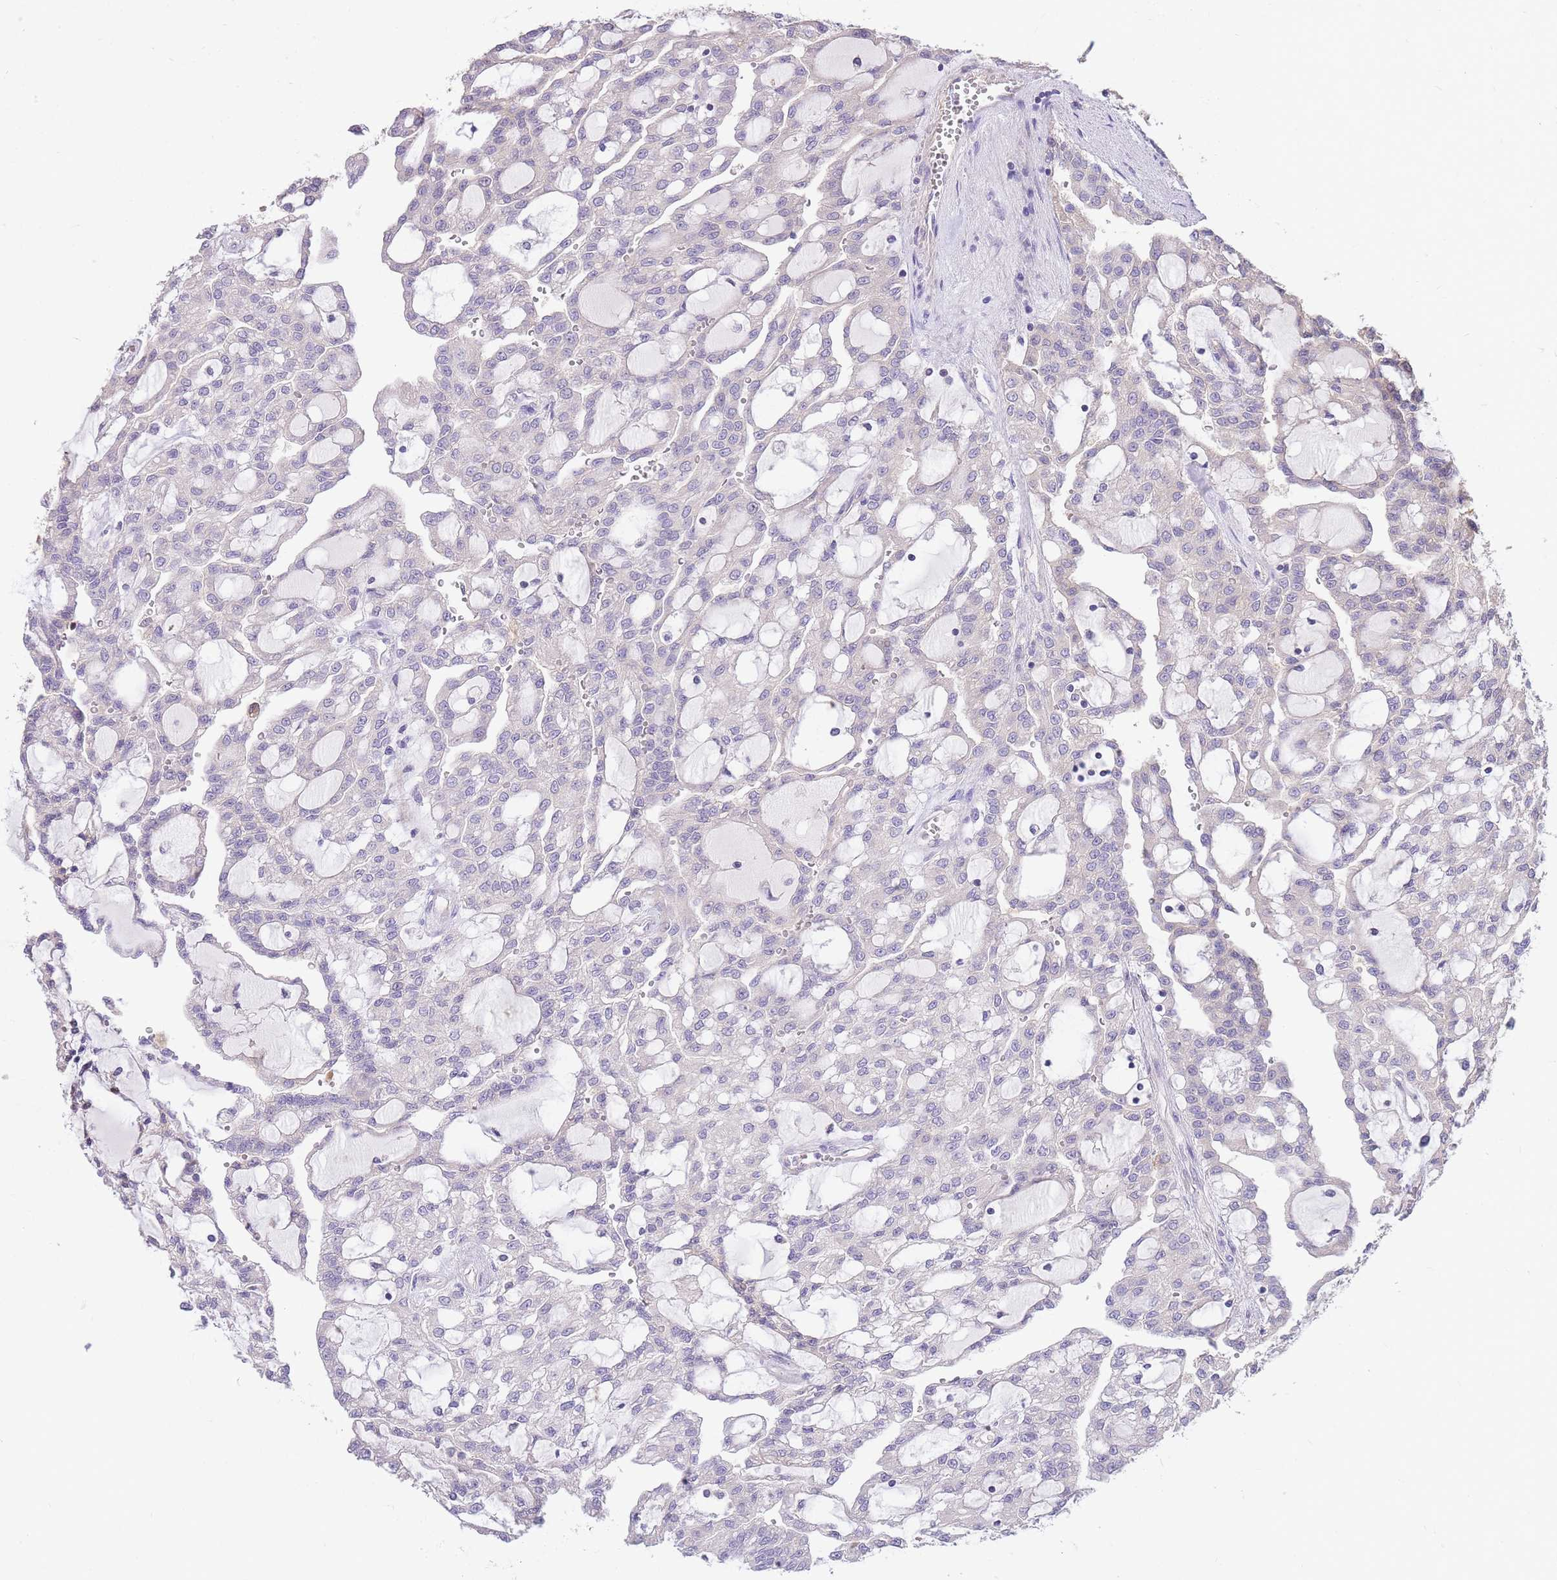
{"staining": {"intensity": "negative", "quantity": "none", "location": "none"}, "tissue": "renal cancer", "cell_type": "Tumor cells", "image_type": "cancer", "snomed": [{"axis": "morphology", "description": "Adenocarcinoma, NOS"}, {"axis": "topography", "description": "Kidney"}], "caption": "Human adenocarcinoma (renal) stained for a protein using IHC reveals no staining in tumor cells.", "gene": "OR5T1", "patient": {"sex": "male", "age": 63}}